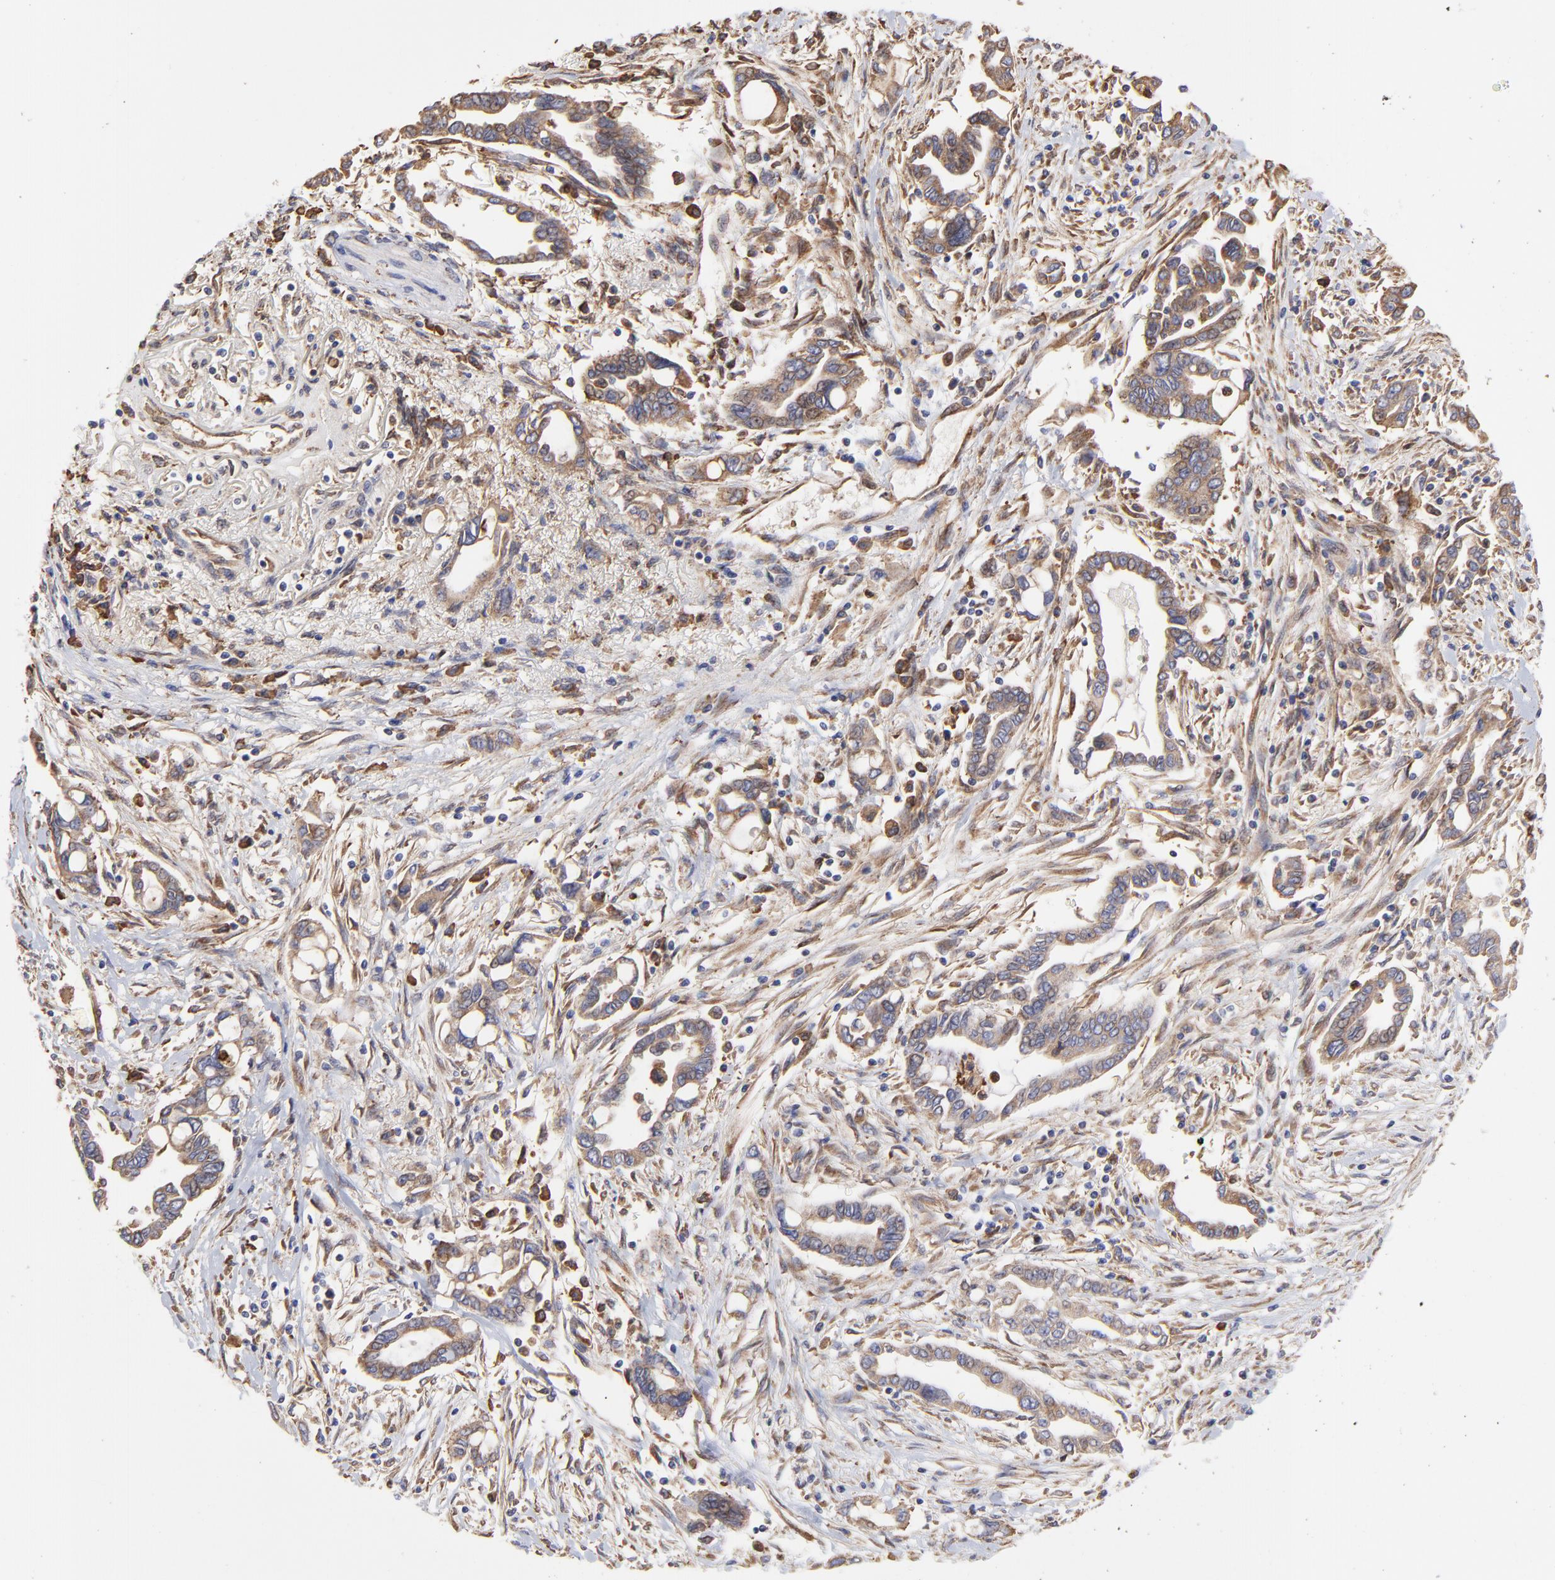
{"staining": {"intensity": "moderate", "quantity": ">75%", "location": "cytoplasmic/membranous"}, "tissue": "pancreatic cancer", "cell_type": "Tumor cells", "image_type": "cancer", "snomed": [{"axis": "morphology", "description": "Adenocarcinoma, NOS"}, {"axis": "topography", "description": "Pancreas"}], "caption": "Moderate cytoplasmic/membranous protein positivity is identified in approximately >75% of tumor cells in pancreatic adenocarcinoma. The staining was performed using DAB, with brown indicating positive protein expression. Nuclei are stained blue with hematoxylin.", "gene": "PFKM", "patient": {"sex": "female", "age": 57}}